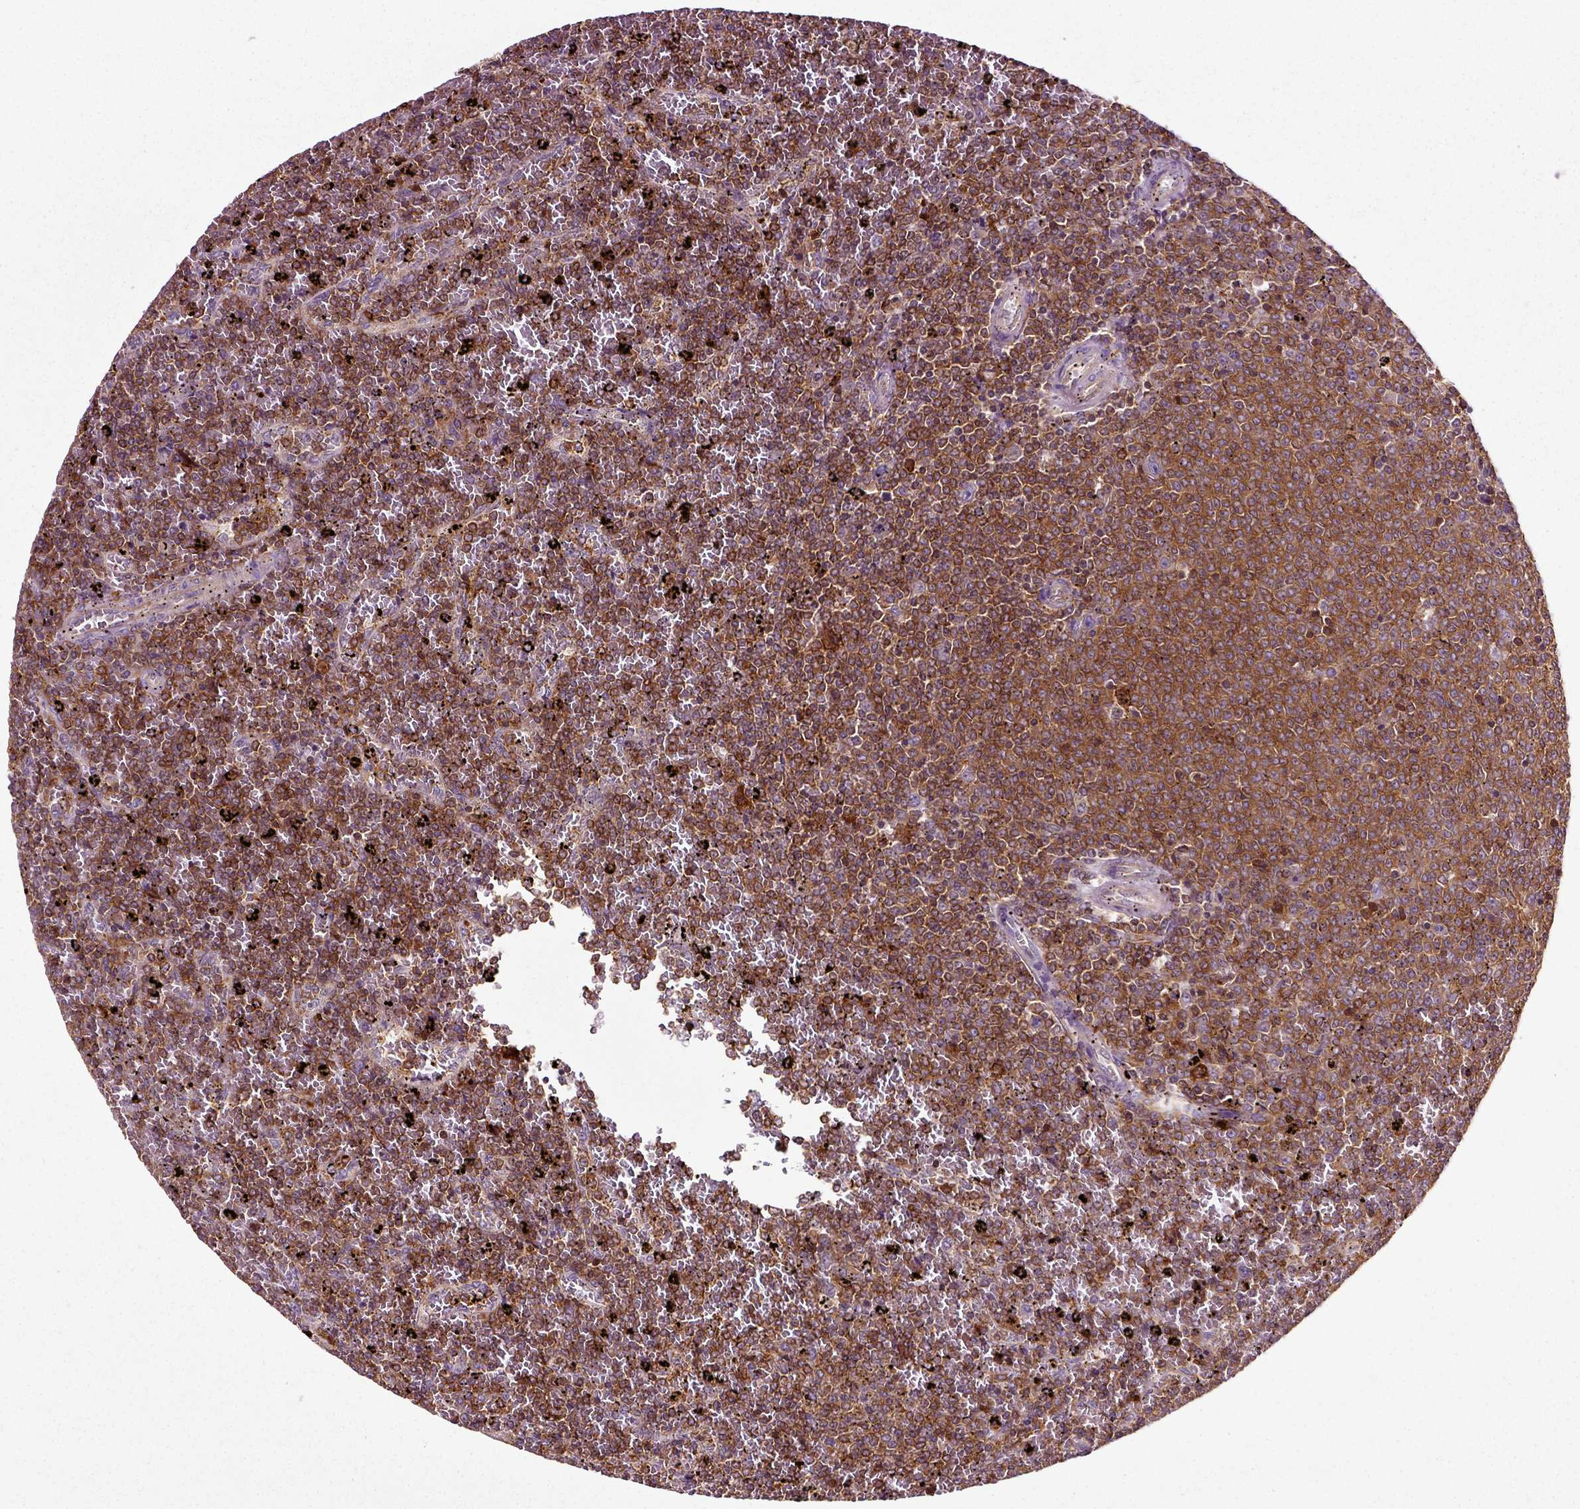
{"staining": {"intensity": "strong", "quantity": ">75%", "location": "cytoplasmic/membranous"}, "tissue": "lymphoma", "cell_type": "Tumor cells", "image_type": "cancer", "snomed": [{"axis": "morphology", "description": "Malignant lymphoma, non-Hodgkin's type, Low grade"}, {"axis": "topography", "description": "Spleen"}], "caption": "Low-grade malignant lymphoma, non-Hodgkin's type stained with IHC displays strong cytoplasmic/membranous expression in about >75% of tumor cells.", "gene": "RHOF", "patient": {"sex": "female", "age": 77}}